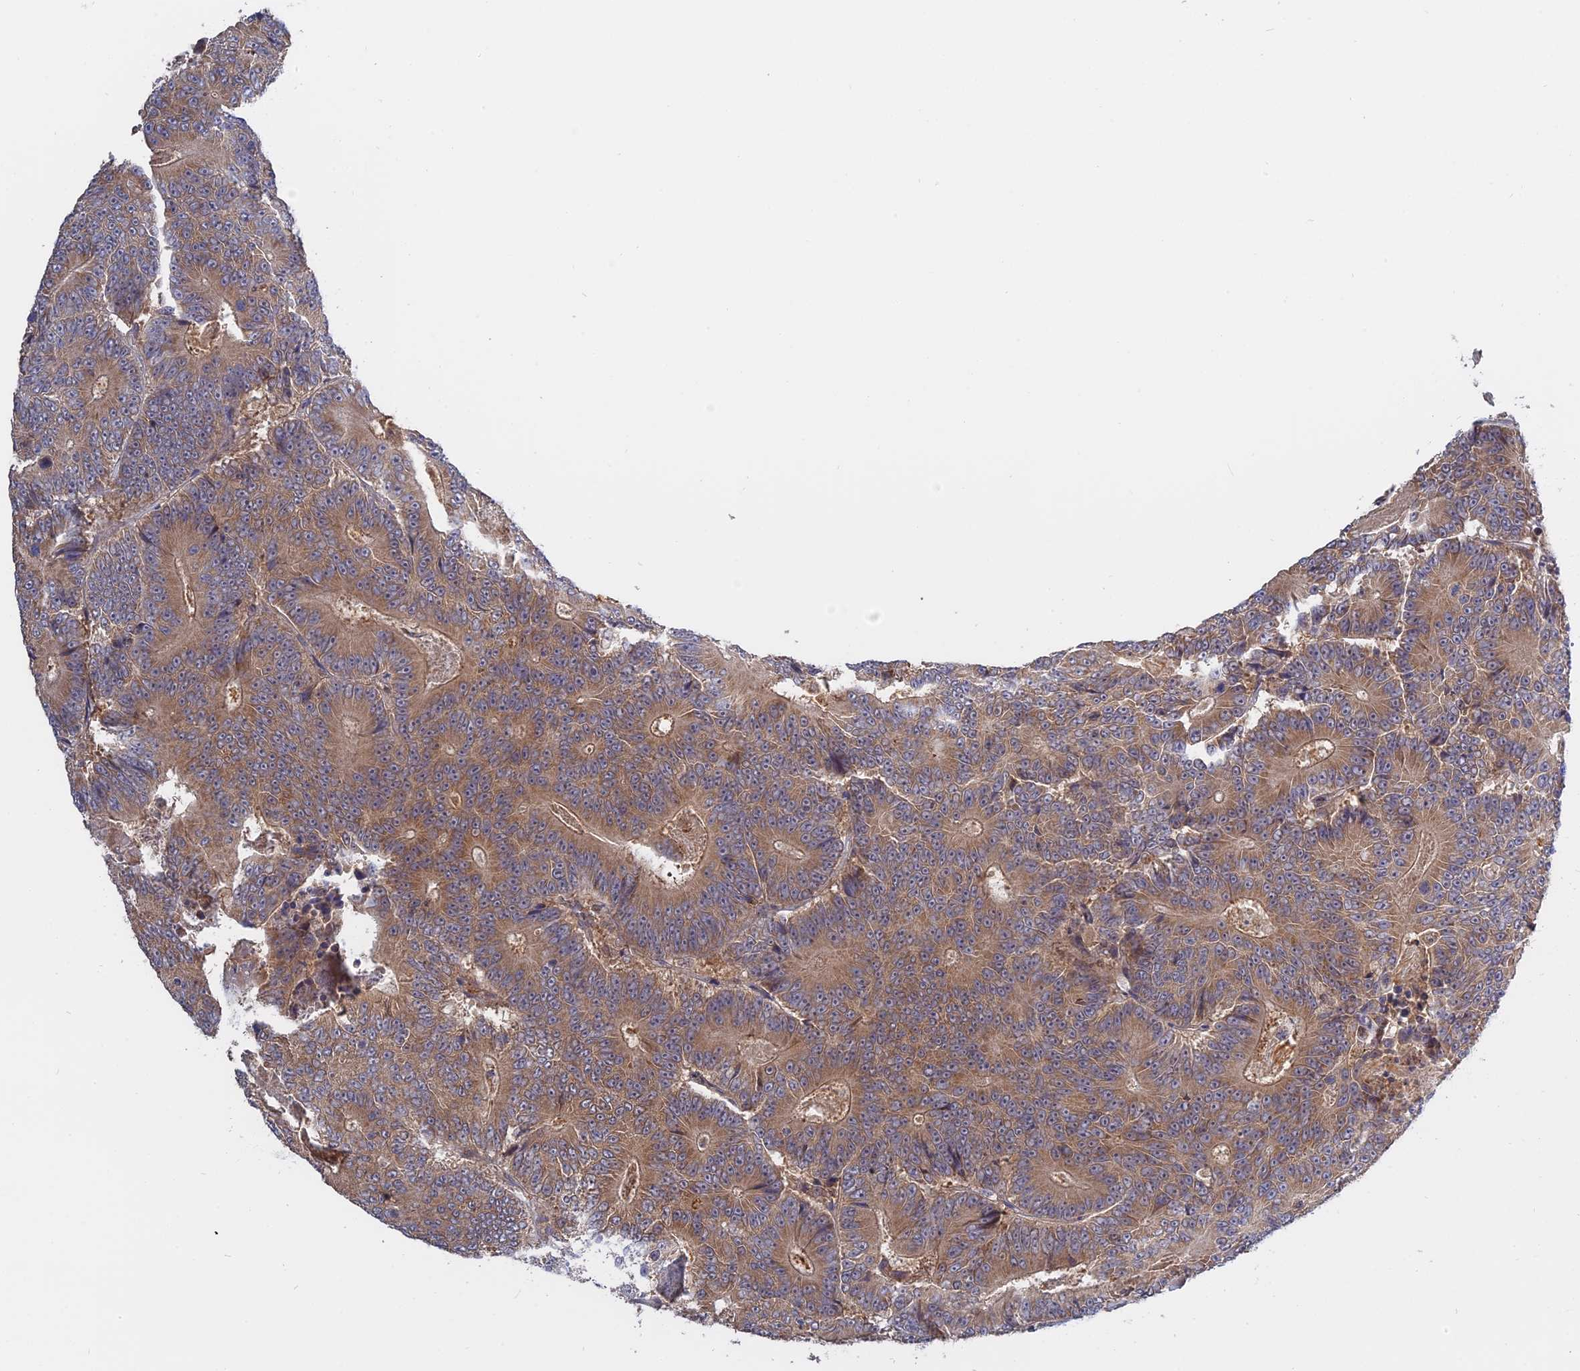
{"staining": {"intensity": "moderate", "quantity": ">75%", "location": "cytoplasmic/membranous"}, "tissue": "colorectal cancer", "cell_type": "Tumor cells", "image_type": "cancer", "snomed": [{"axis": "morphology", "description": "Adenocarcinoma, NOS"}, {"axis": "topography", "description": "Colon"}], "caption": "A micrograph showing moderate cytoplasmic/membranous expression in about >75% of tumor cells in colorectal adenocarcinoma, as visualized by brown immunohistochemical staining.", "gene": "IL21R", "patient": {"sex": "male", "age": 83}}